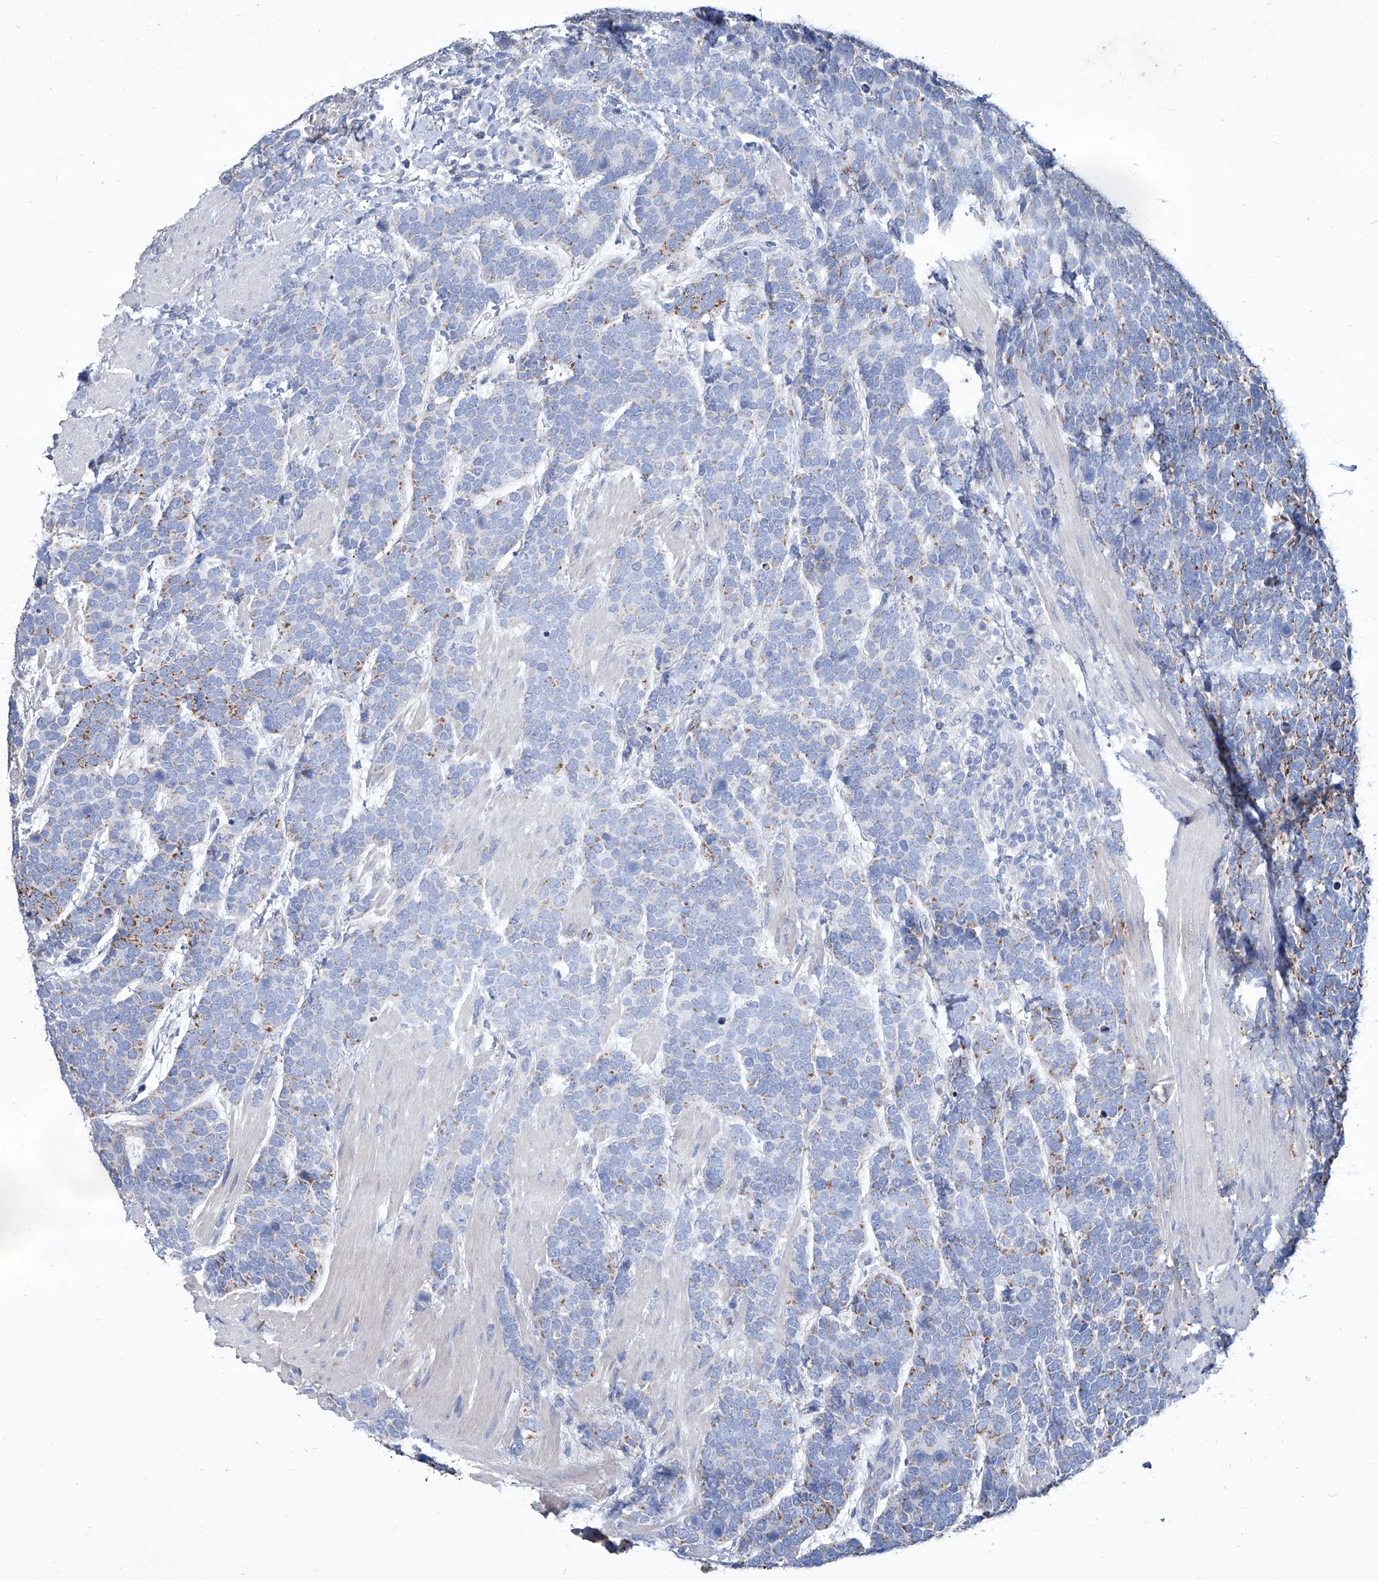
{"staining": {"intensity": "moderate", "quantity": "<25%", "location": "cytoplasmic/membranous"}, "tissue": "urothelial cancer", "cell_type": "Tumor cells", "image_type": "cancer", "snomed": [{"axis": "morphology", "description": "Urothelial carcinoma, High grade"}, {"axis": "topography", "description": "Urinary bladder"}], "caption": "Moderate cytoplasmic/membranous protein staining is present in approximately <25% of tumor cells in urothelial cancer.", "gene": "MTARC1", "patient": {"sex": "female", "age": 82}}